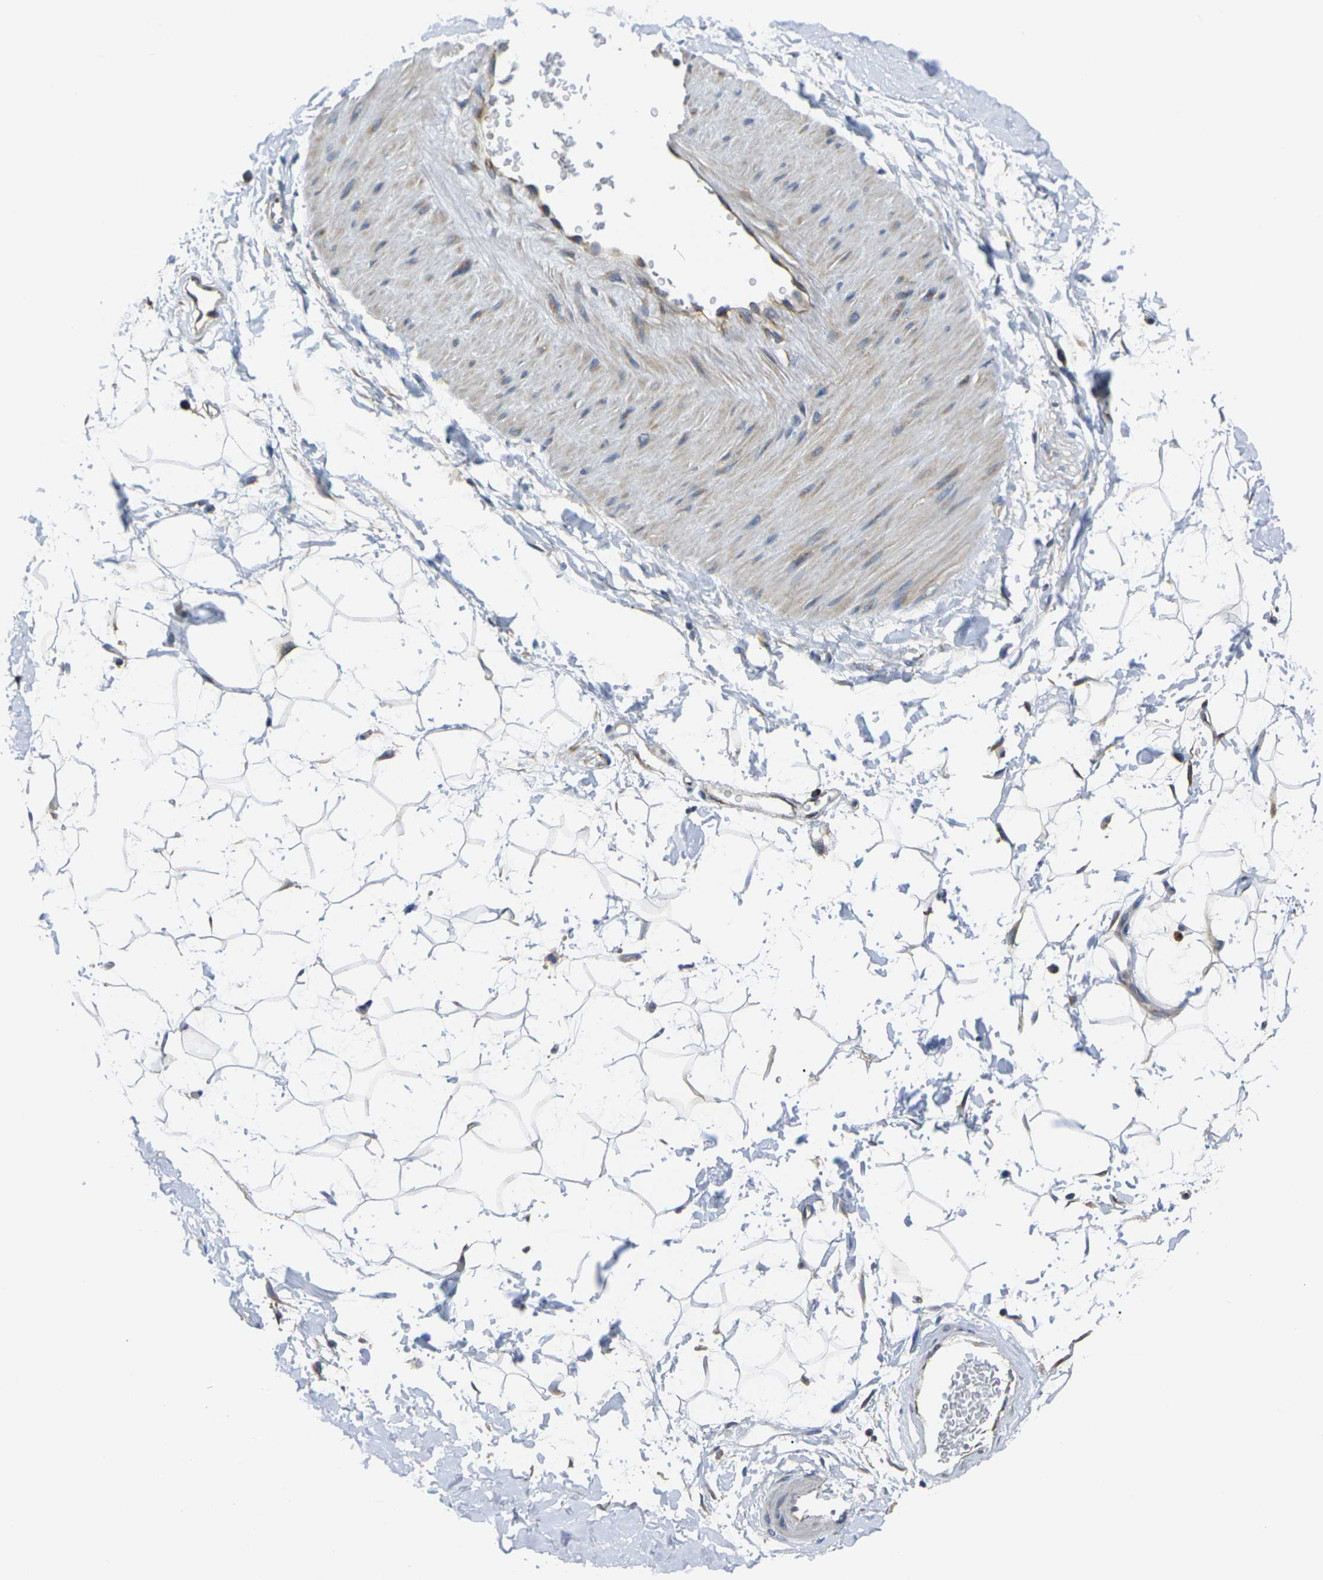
{"staining": {"intensity": "negative", "quantity": "none", "location": "none"}, "tissue": "adipose tissue", "cell_type": "Adipocytes", "image_type": "normal", "snomed": [{"axis": "morphology", "description": "Normal tissue, NOS"}, {"axis": "topography", "description": "Soft tissue"}], "caption": "Human adipose tissue stained for a protein using immunohistochemistry reveals no positivity in adipocytes.", "gene": "TMCC2", "patient": {"sex": "male", "age": 72}}